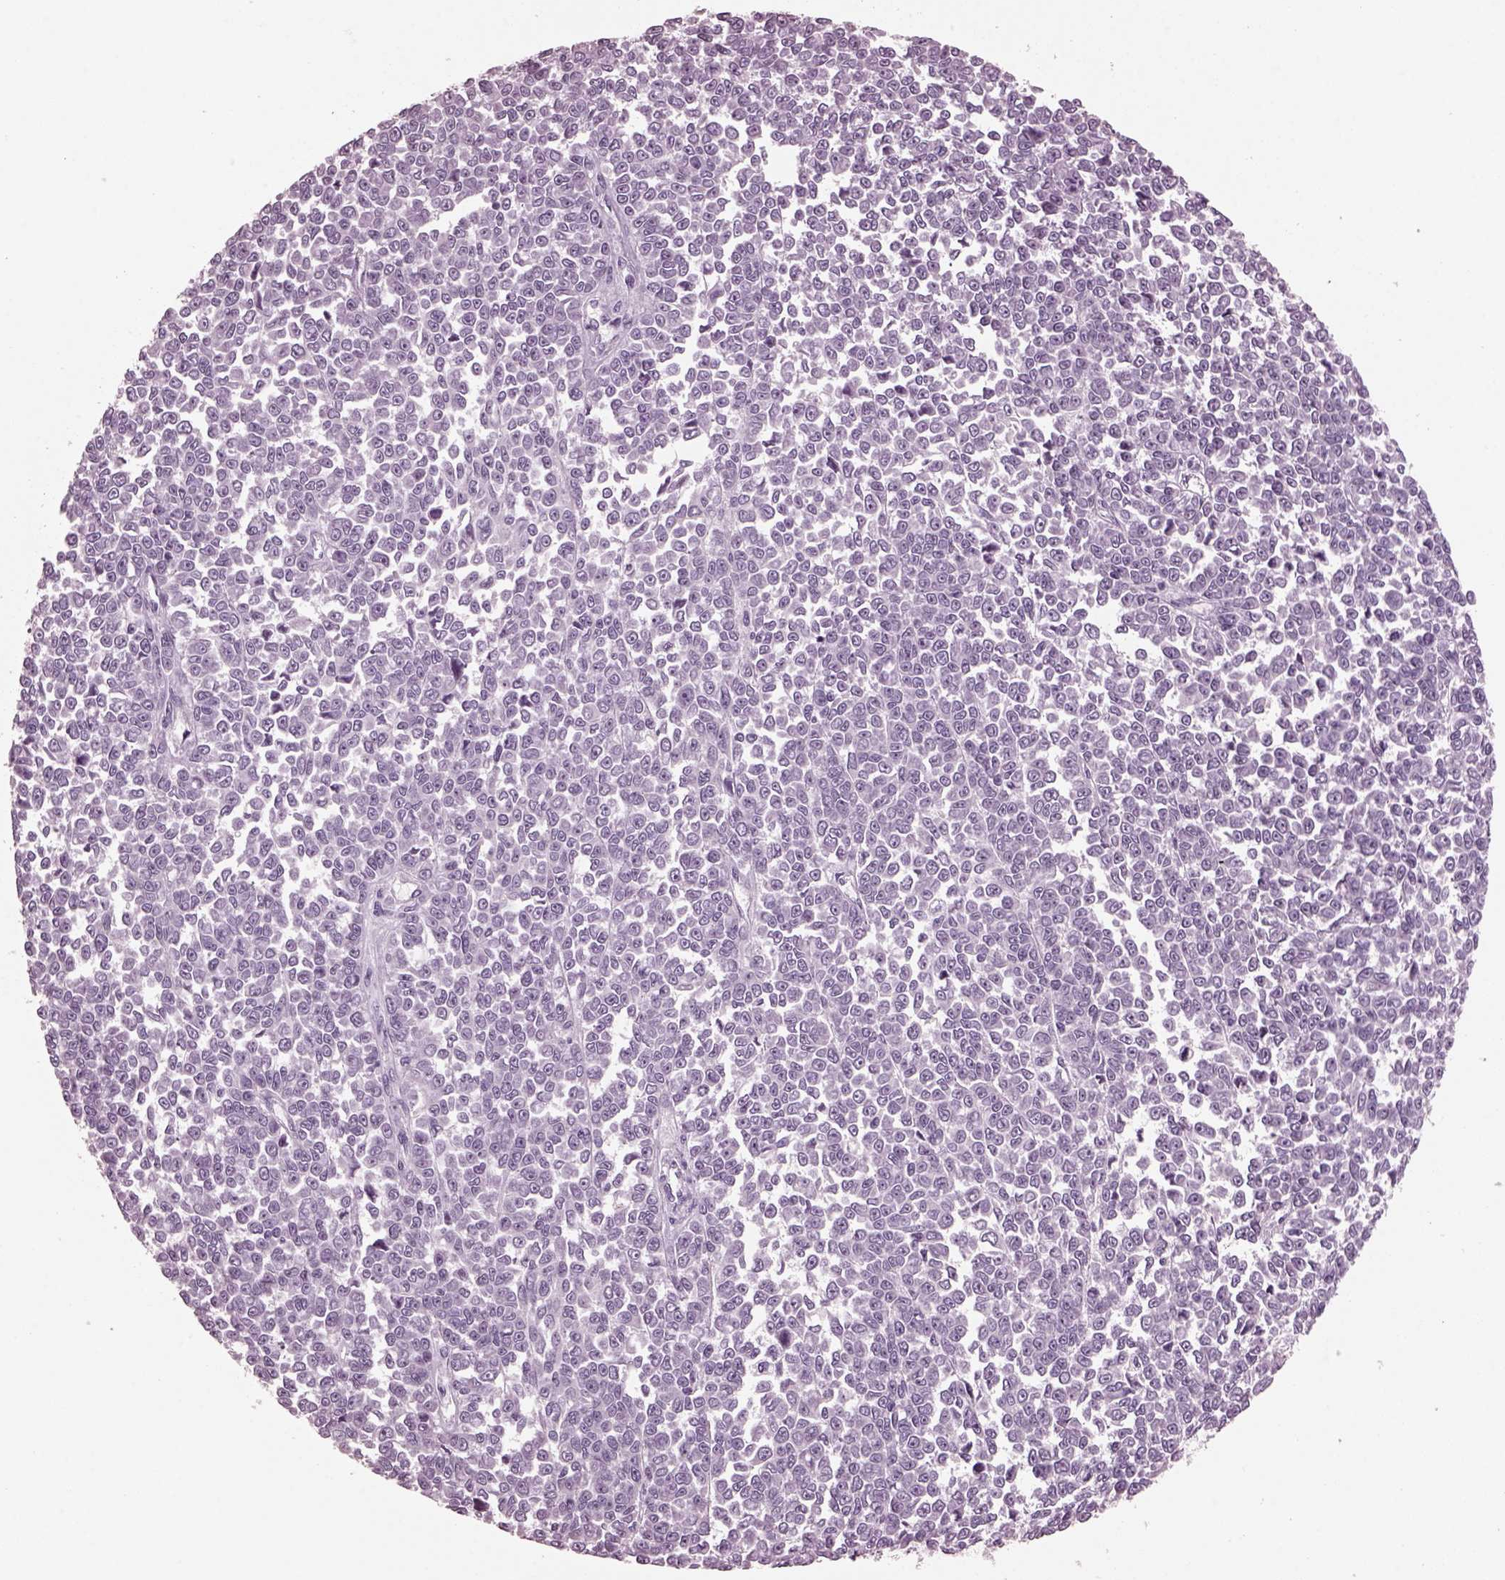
{"staining": {"intensity": "negative", "quantity": "none", "location": "none"}, "tissue": "melanoma", "cell_type": "Tumor cells", "image_type": "cancer", "snomed": [{"axis": "morphology", "description": "Malignant melanoma, NOS"}, {"axis": "topography", "description": "Skin"}], "caption": "Immunohistochemistry micrograph of human melanoma stained for a protein (brown), which displays no positivity in tumor cells.", "gene": "MIB2", "patient": {"sex": "female", "age": 95}}